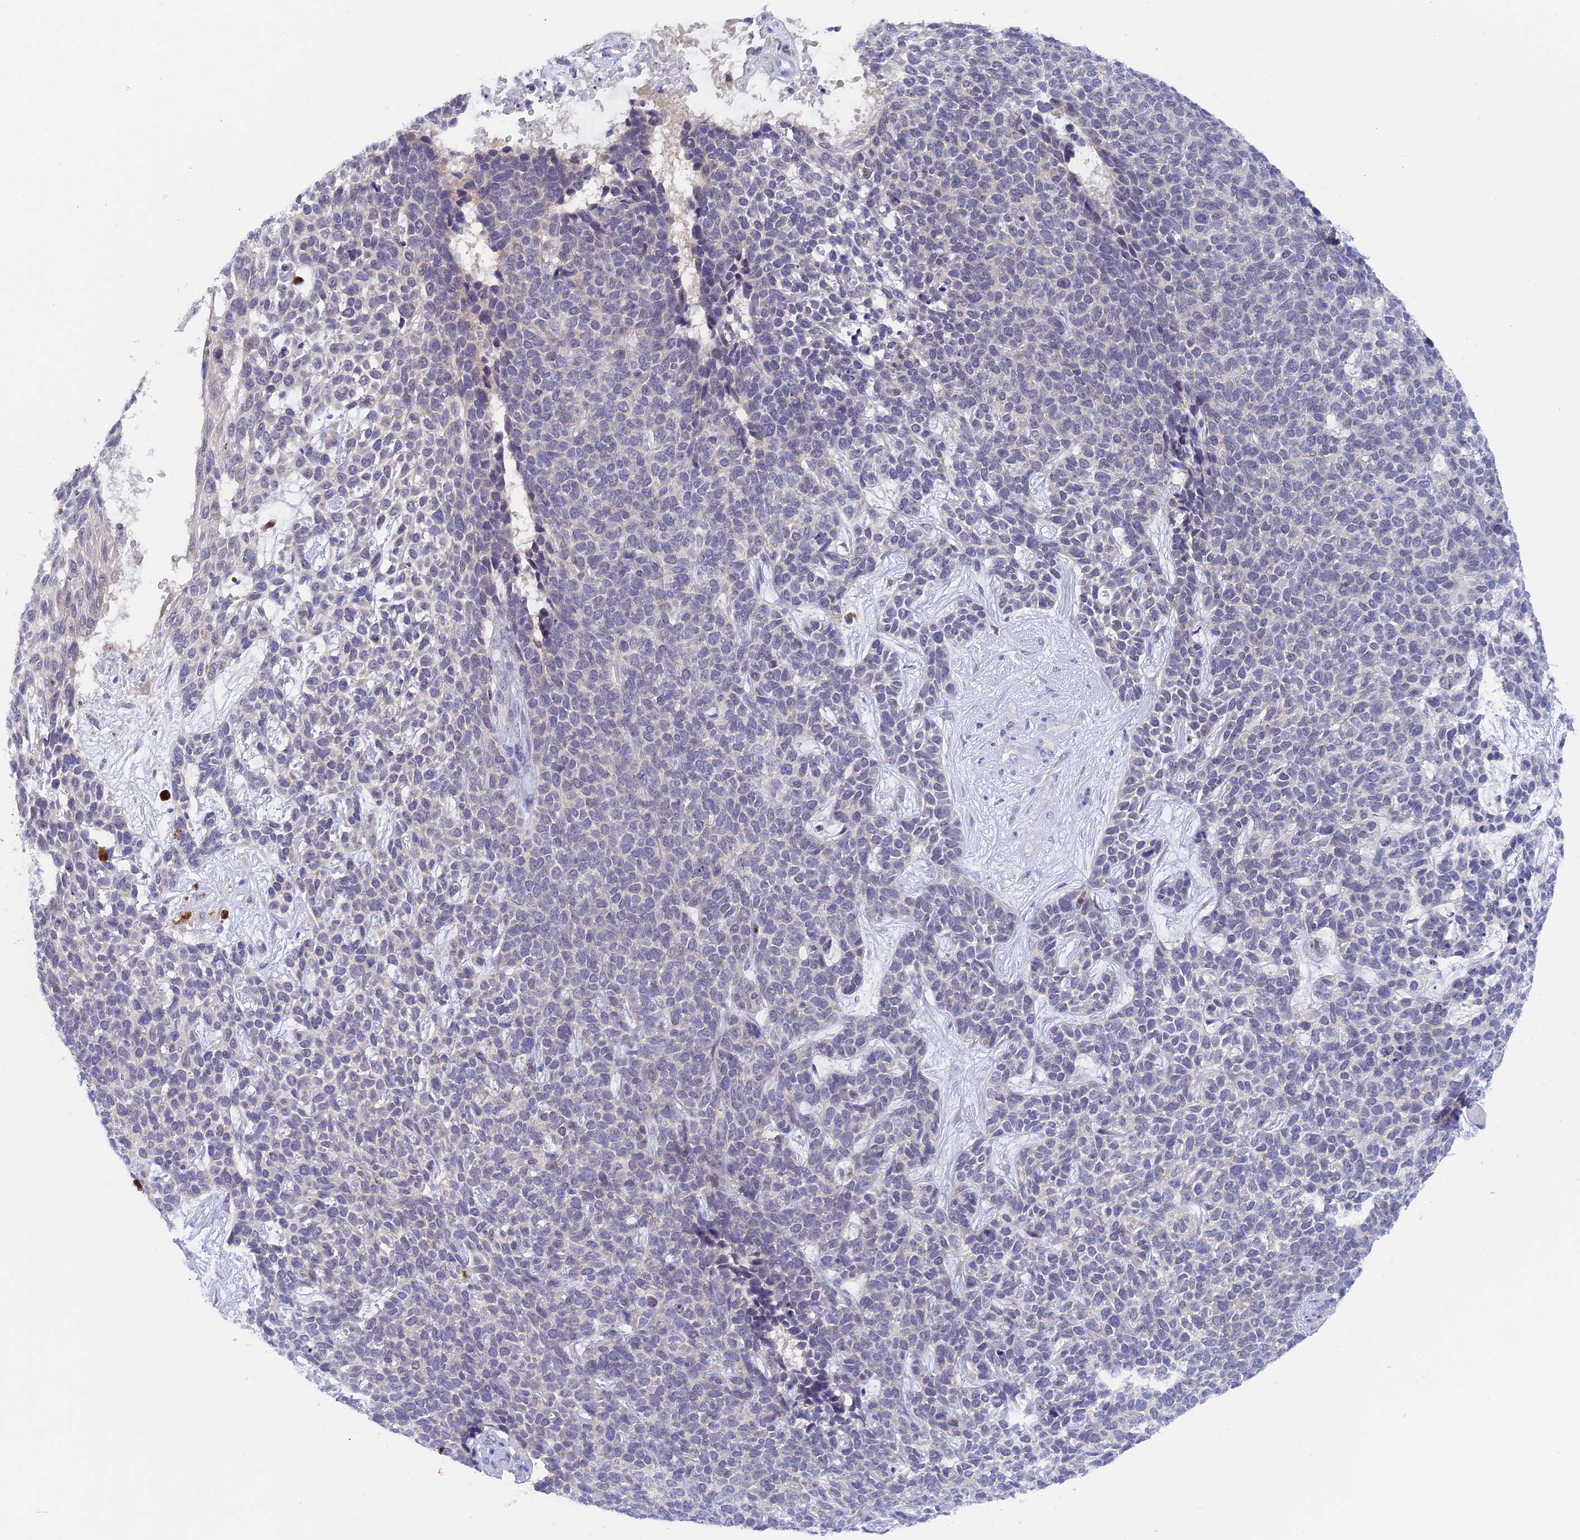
{"staining": {"intensity": "negative", "quantity": "none", "location": "none"}, "tissue": "skin cancer", "cell_type": "Tumor cells", "image_type": "cancer", "snomed": [{"axis": "morphology", "description": "Basal cell carcinoma"}, {"axis": "topography", "description": "Skin"}], "caption": "Immunohistochemistry micrograph of human skin cancer (basal cell carcinoma) stained for a protein (brown), which shows no positivity in tumor cells.", "gene": "DACT3", "patient": {"sex": "female", "age": 84}}